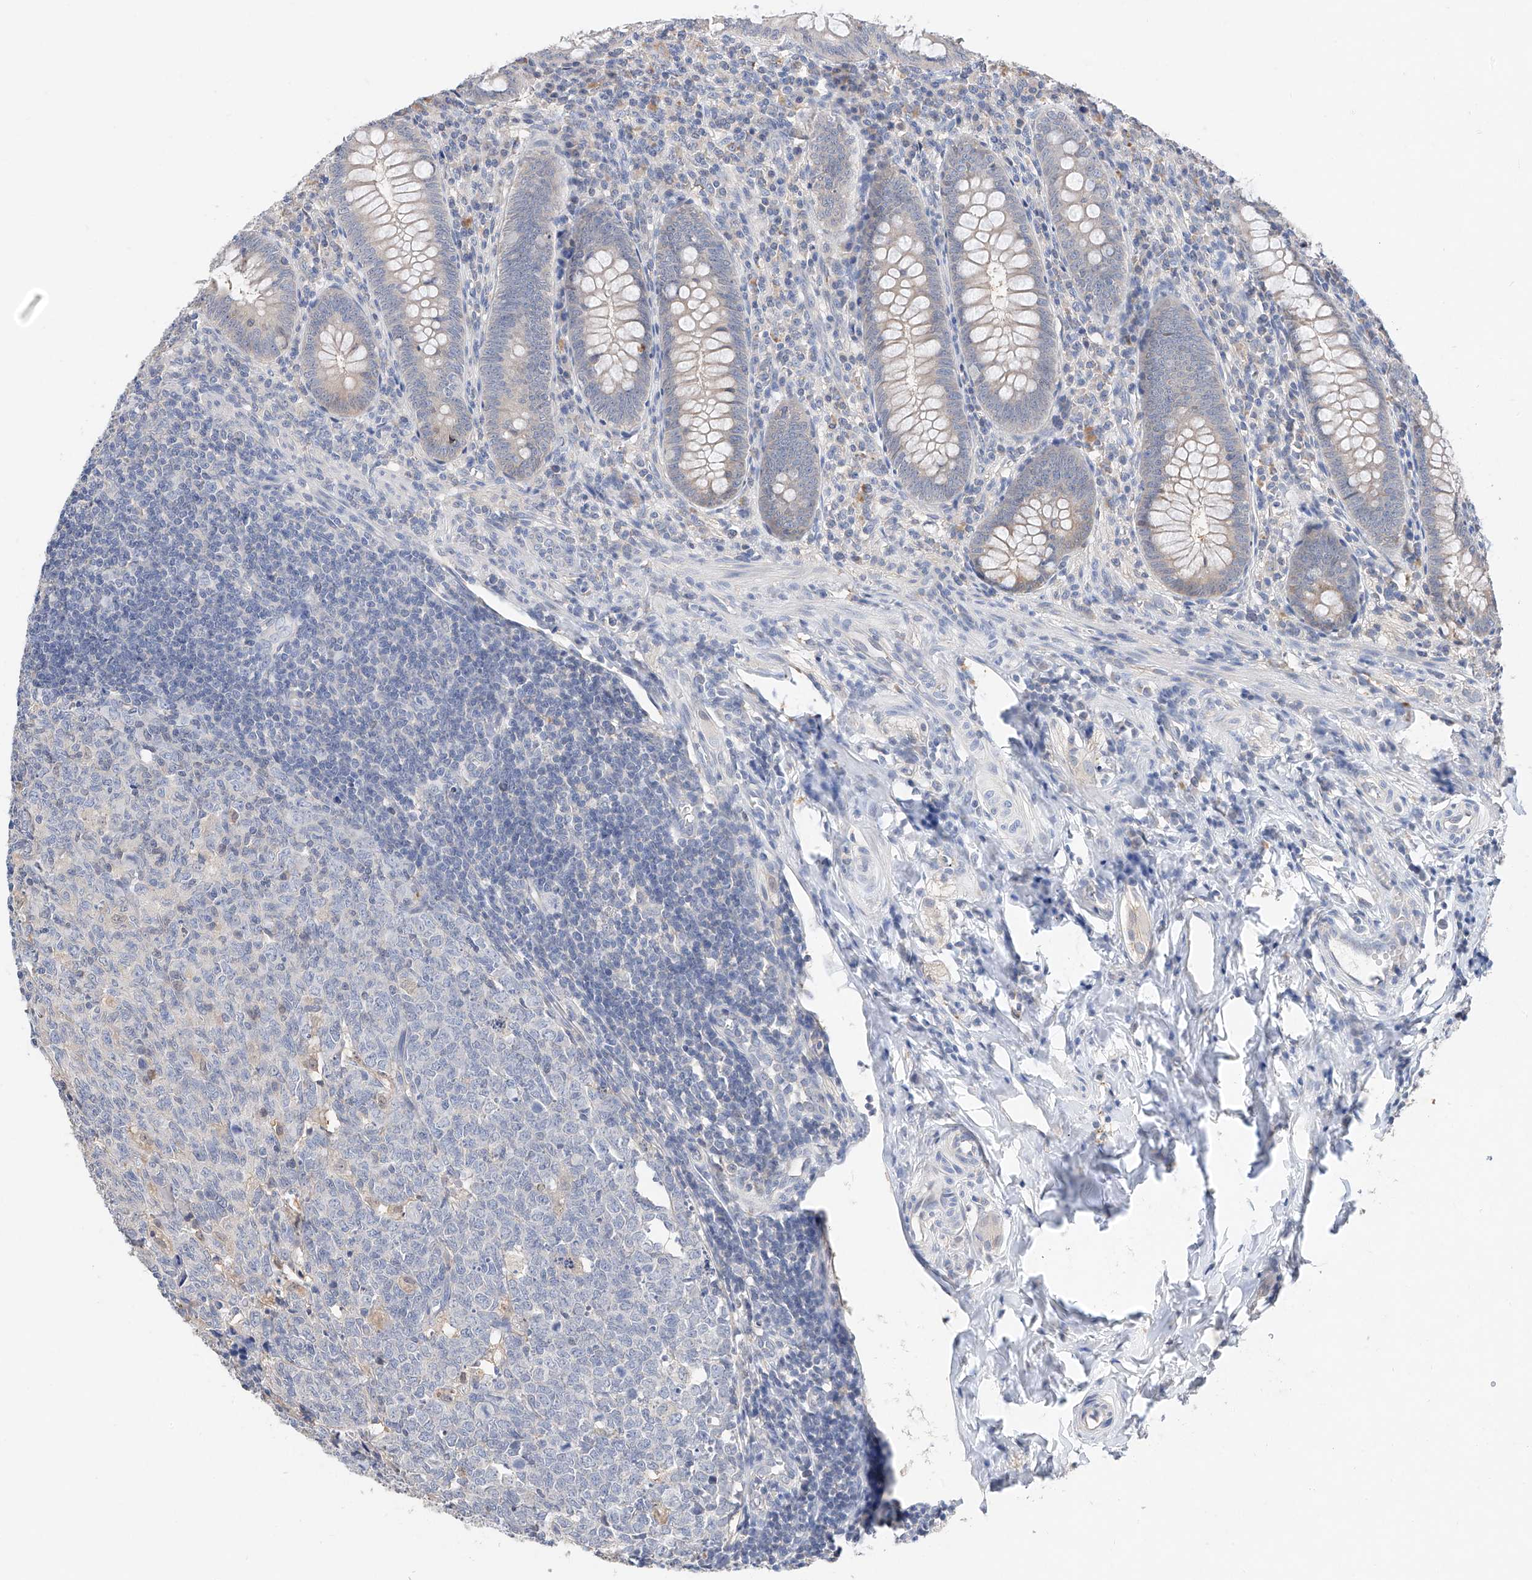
{"staining": {"intensity": "weak", "quantity": "<25%", "location": "cytoplasmic/membranous"}, "tissue": "appendix", "cell_type": "Glandular cells", "image_type": "normal", "snomed": [{"axis": "morphology", "description": "Normal tissue, NOS"}, {"axis": "topography", "description": "Appendix"}], "caption": "There is no significant positivity in glandular cells of appendix.", "gene": "FUCA2", "patient": {"sex": "male", "age": 14}}